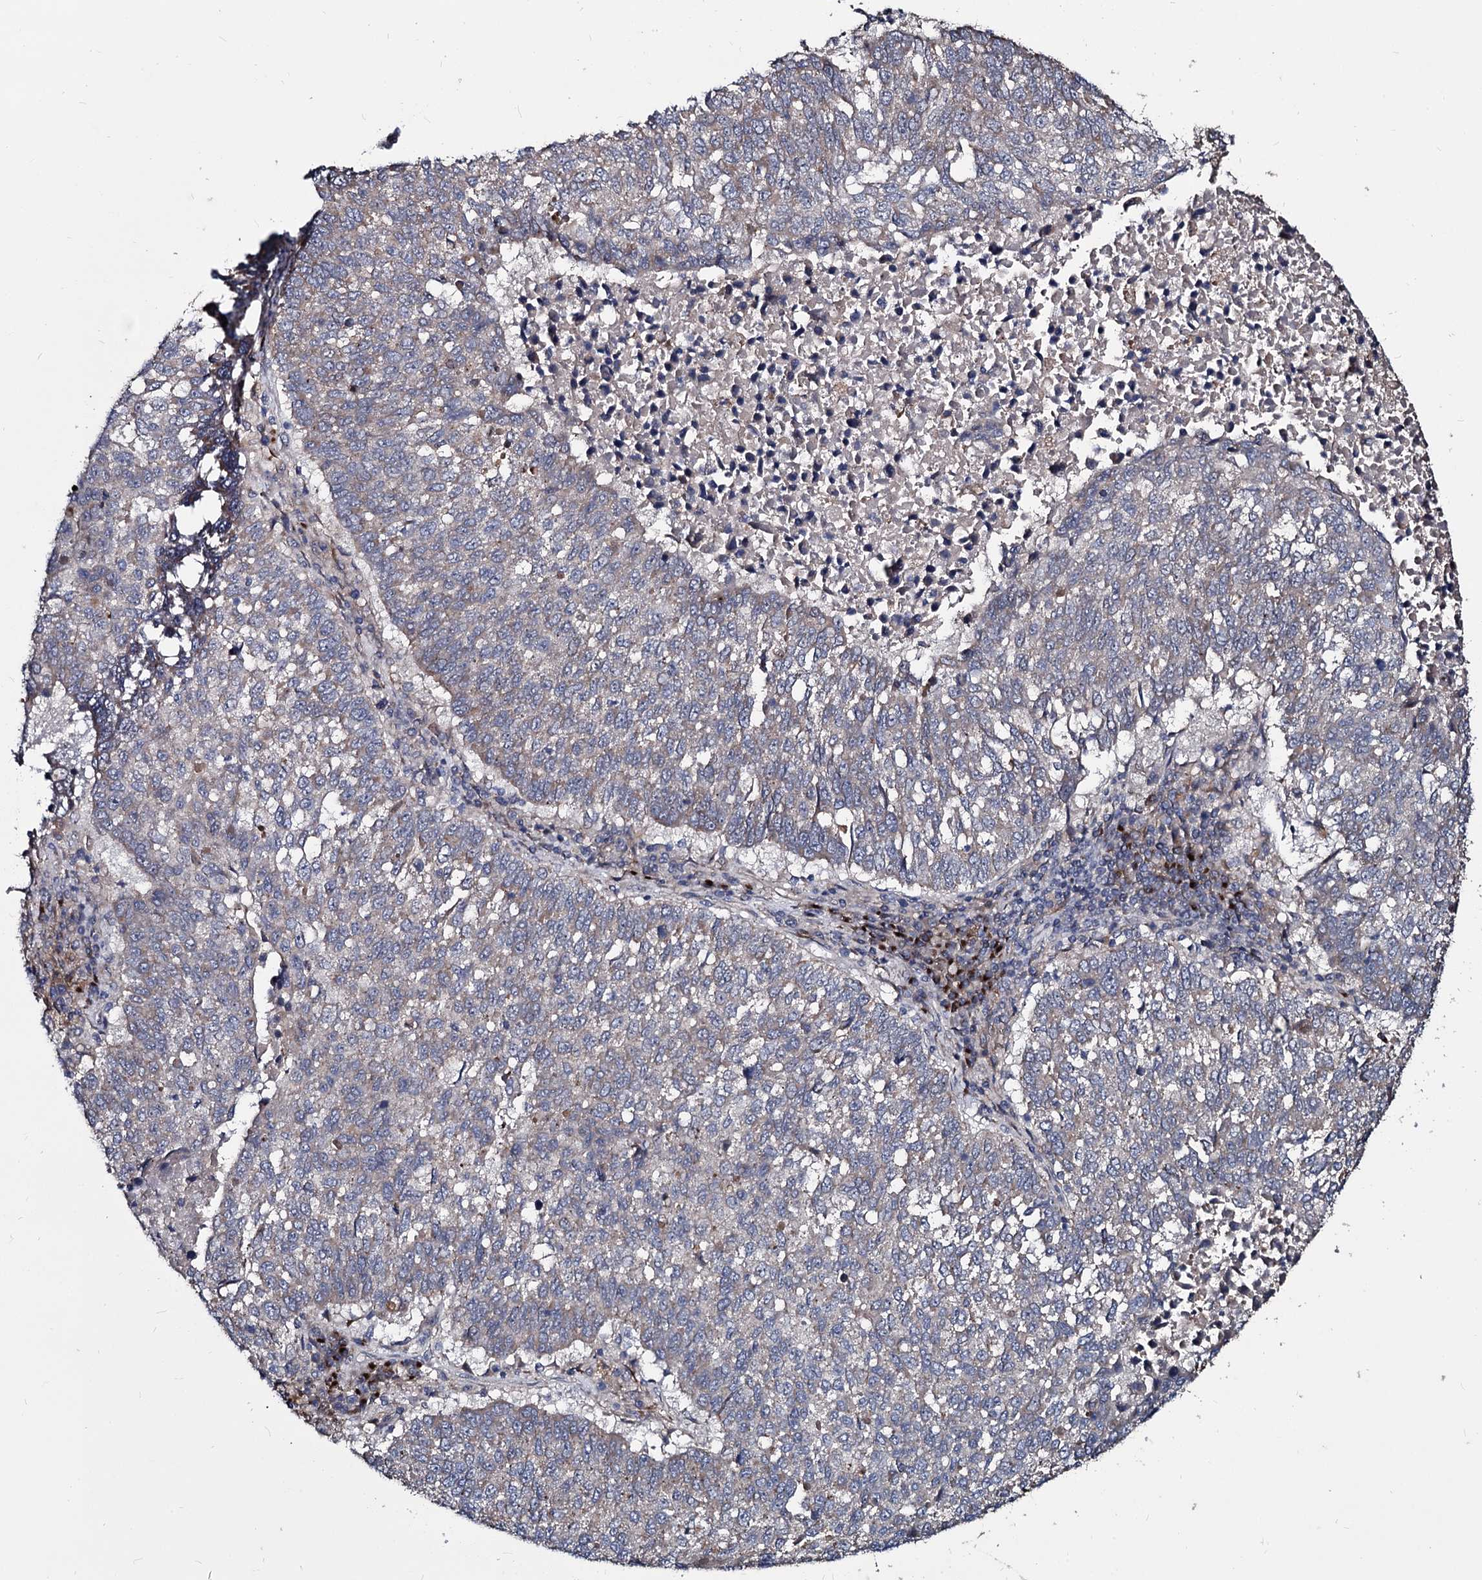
{"staining": {"intensity": "weak", "quantity": "<25%", "location": "cytoplasmic/membranous"}, "tissue": "lung cancer", "cell_type": "Tumor cells", "image_type": "cancer", "snomed": [{"axis": "morphology", "description": "Squamous cell carcinoma, NOS"}, {"axis": "topography", "description": "Lung"}], "caption": "The immunohistochemistry micrograph has no significant expression in tumor cells of squamous cell carcinoma (lung) tissue.", "gene": "SMAGP", "patient": {"sex": "male", "age": 73}}